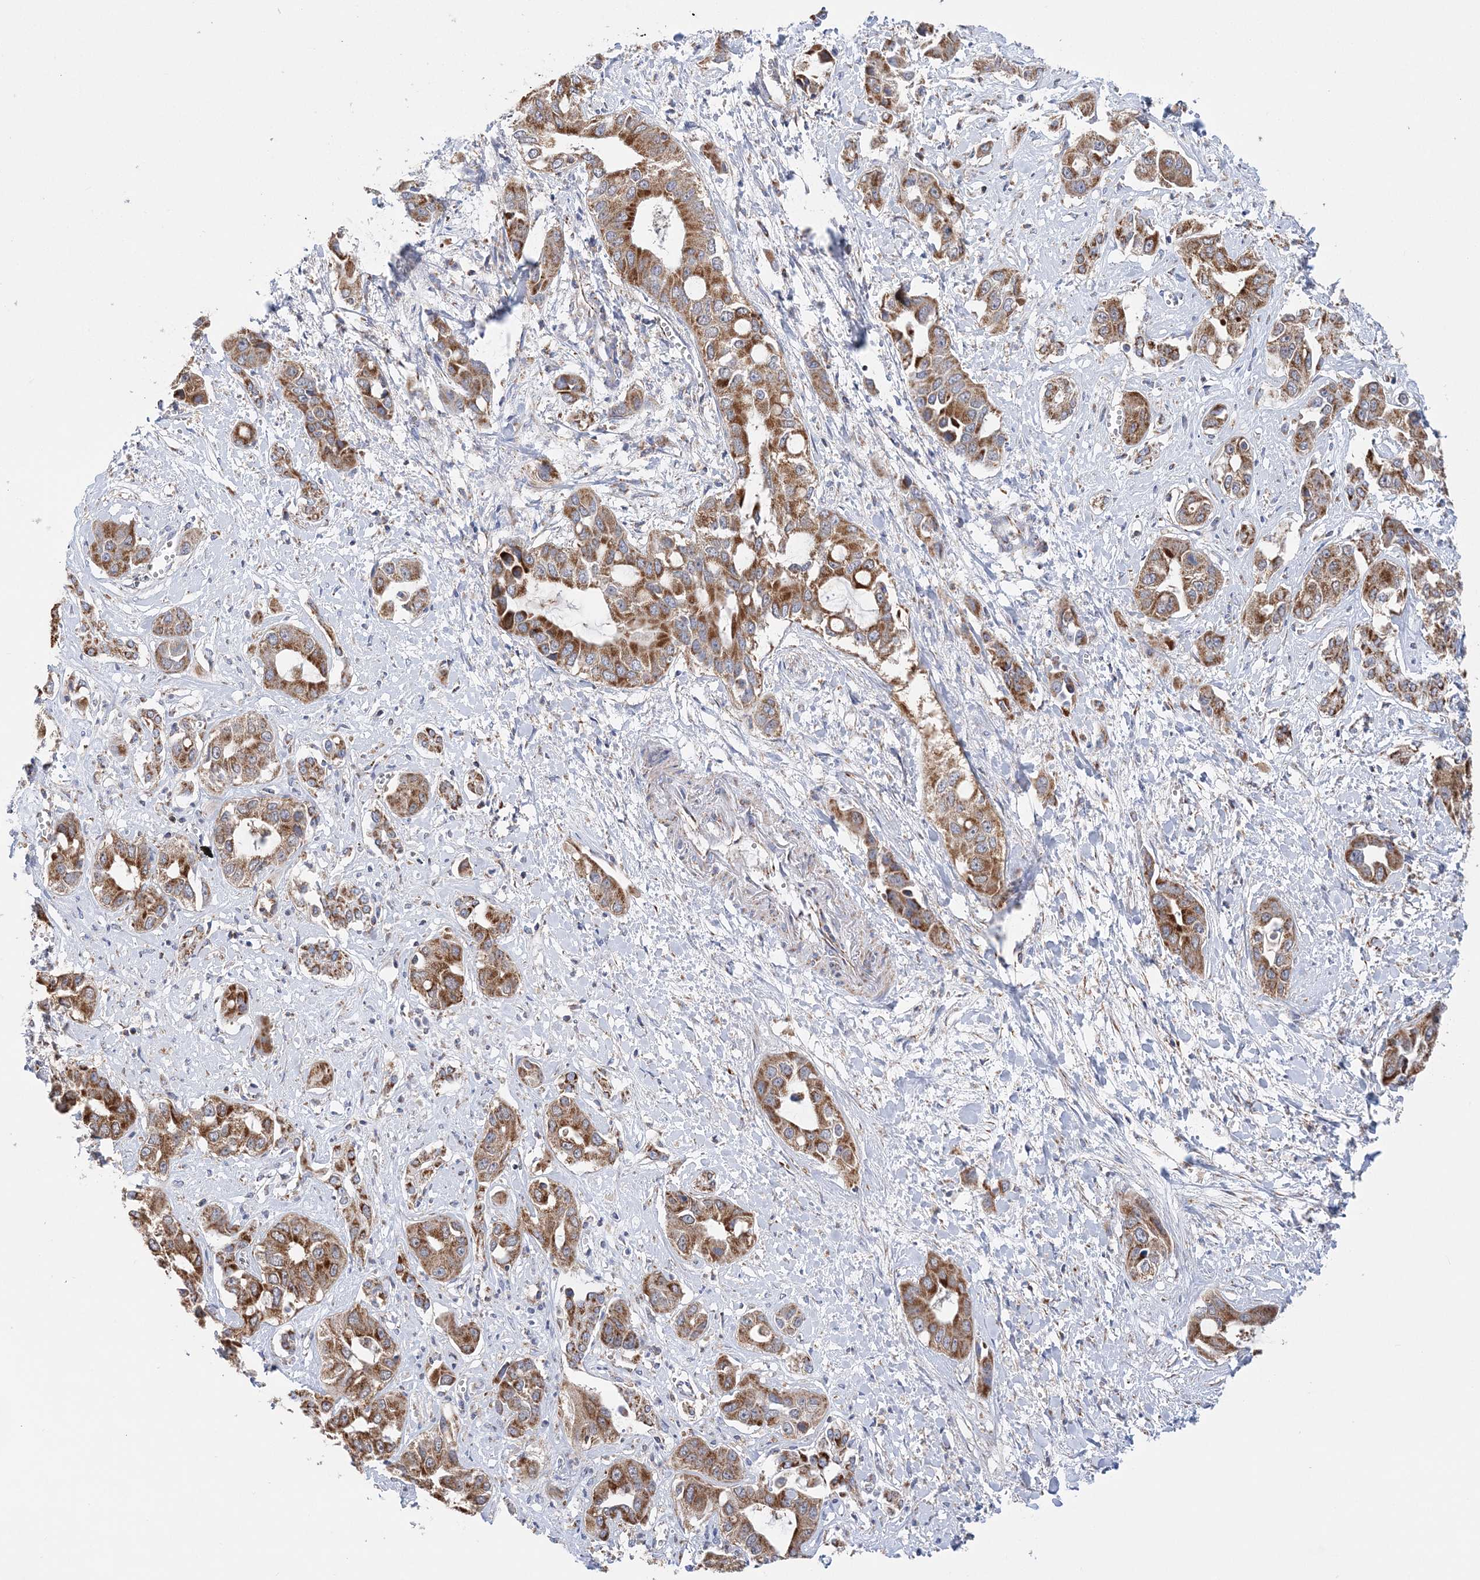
{"staining": {"intensity": "moderate", "quantity": ">75%", "location": "cytoplasmic/membranous"}, "tissue": "liver cancer", "cell_type": "Tumor cells", "image_type": "cancer", "snomed": [{"axis": "morphology", "description": "Cholangiocarcinoma"}, {"axis": "topography", "description": "Liver"}], "caption": "Protein expression analysis of liver cholangiocarcinoma displays moderate cytoplasmic/membranous staining in approximately >75% of tumor cells.", "gene": "TTC32", "patient": {"sex": "female", "age": 52}}